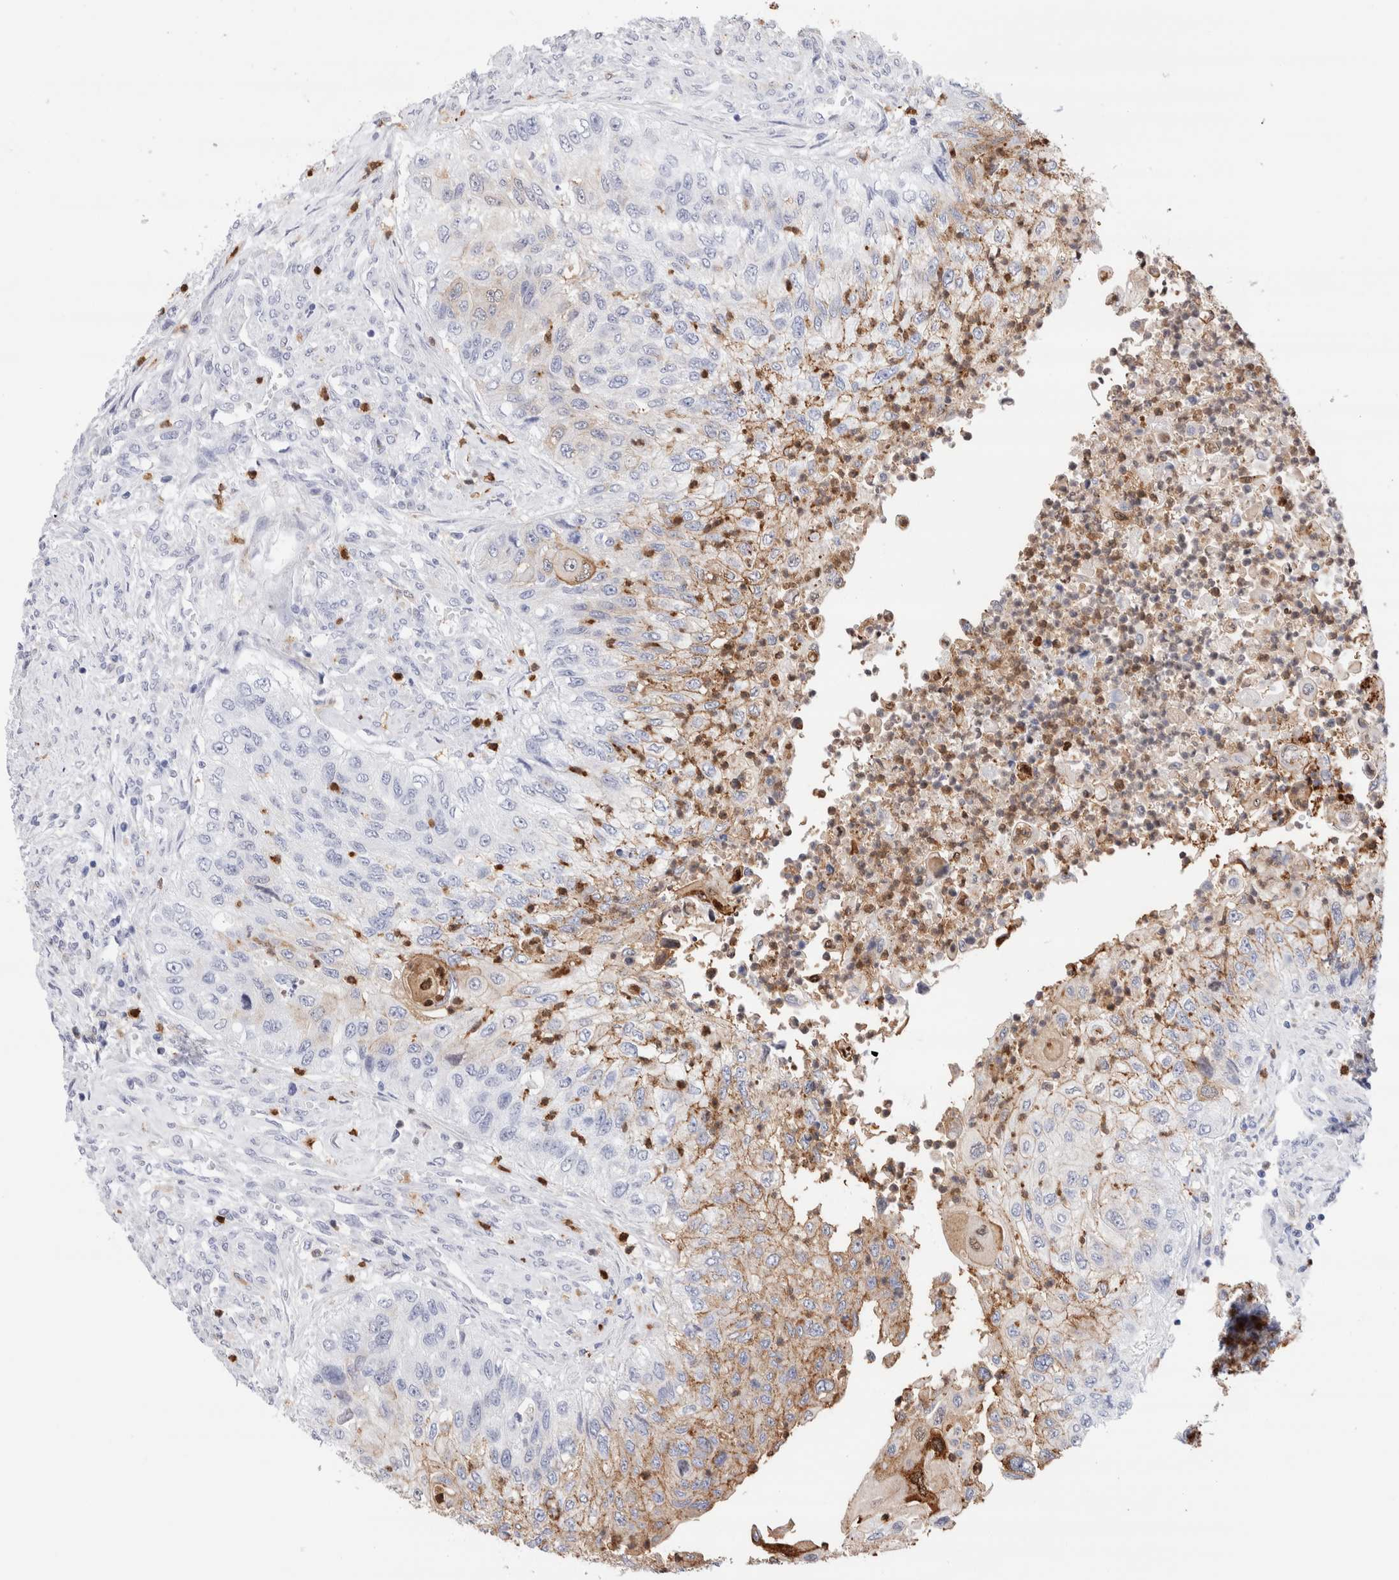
{"staining": {"intensity": "weak", "quantity": "25%-75%", "location": "cytoplasmic/membranous"}, "tissue": "urothelial cancer", "cell_type": "Tumor cells", "image_type": "cancer", "snomed": [{"axis": "morphology", "description": "Urothelial carcinoma, High grade"}, {"axis": "topography", "description": "Urinary bladder"}], "caption": "Immunohistochemical staining of urothelial cancer displays weak cytoplasmic/membranous protein positivity in about 25%-75% of tumor cells.", "gene": "SLC10A5", "patient": {"sex": "female", "age": 60}}